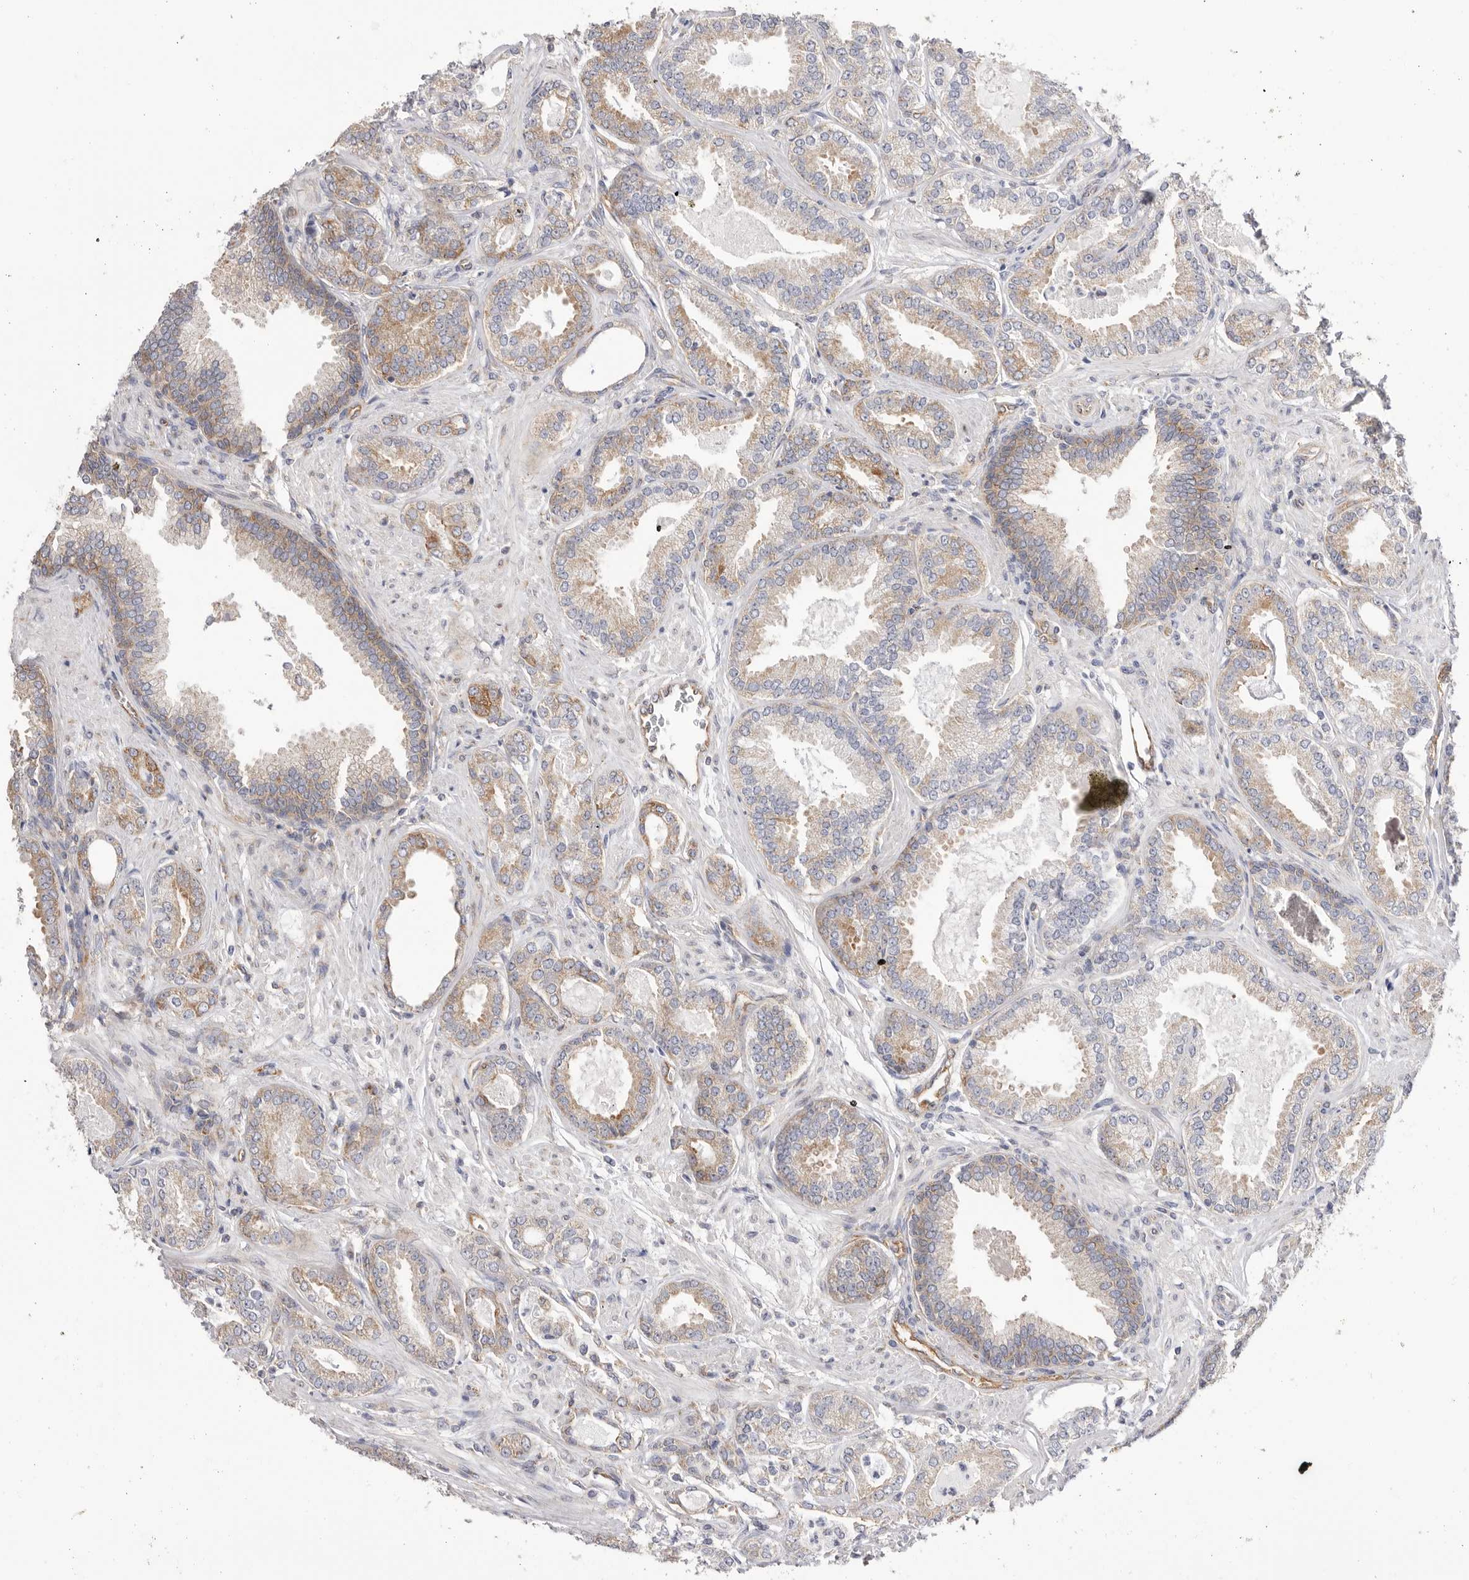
{"staining": {"intensity": "moderate", "quantity": ">75%", "location": "cytoplasmic/membranous"}, "tissue": "prostate cancer", "cell_type": "Tumor cells", "image_type": "cancer", "snomed": [{"axis": "morphology", "description": "Adenocarcinoma, Low grade"}, {"axis": "topography", "description": "Prostate"}], "caption": "Protein expression analysis of prostate cancer displays moderate cytoplasmic/membranous staining in approximately >75% of tumor cells.", "gene": "SERBP1", "patient": {"sex": "male", "age": 71}}